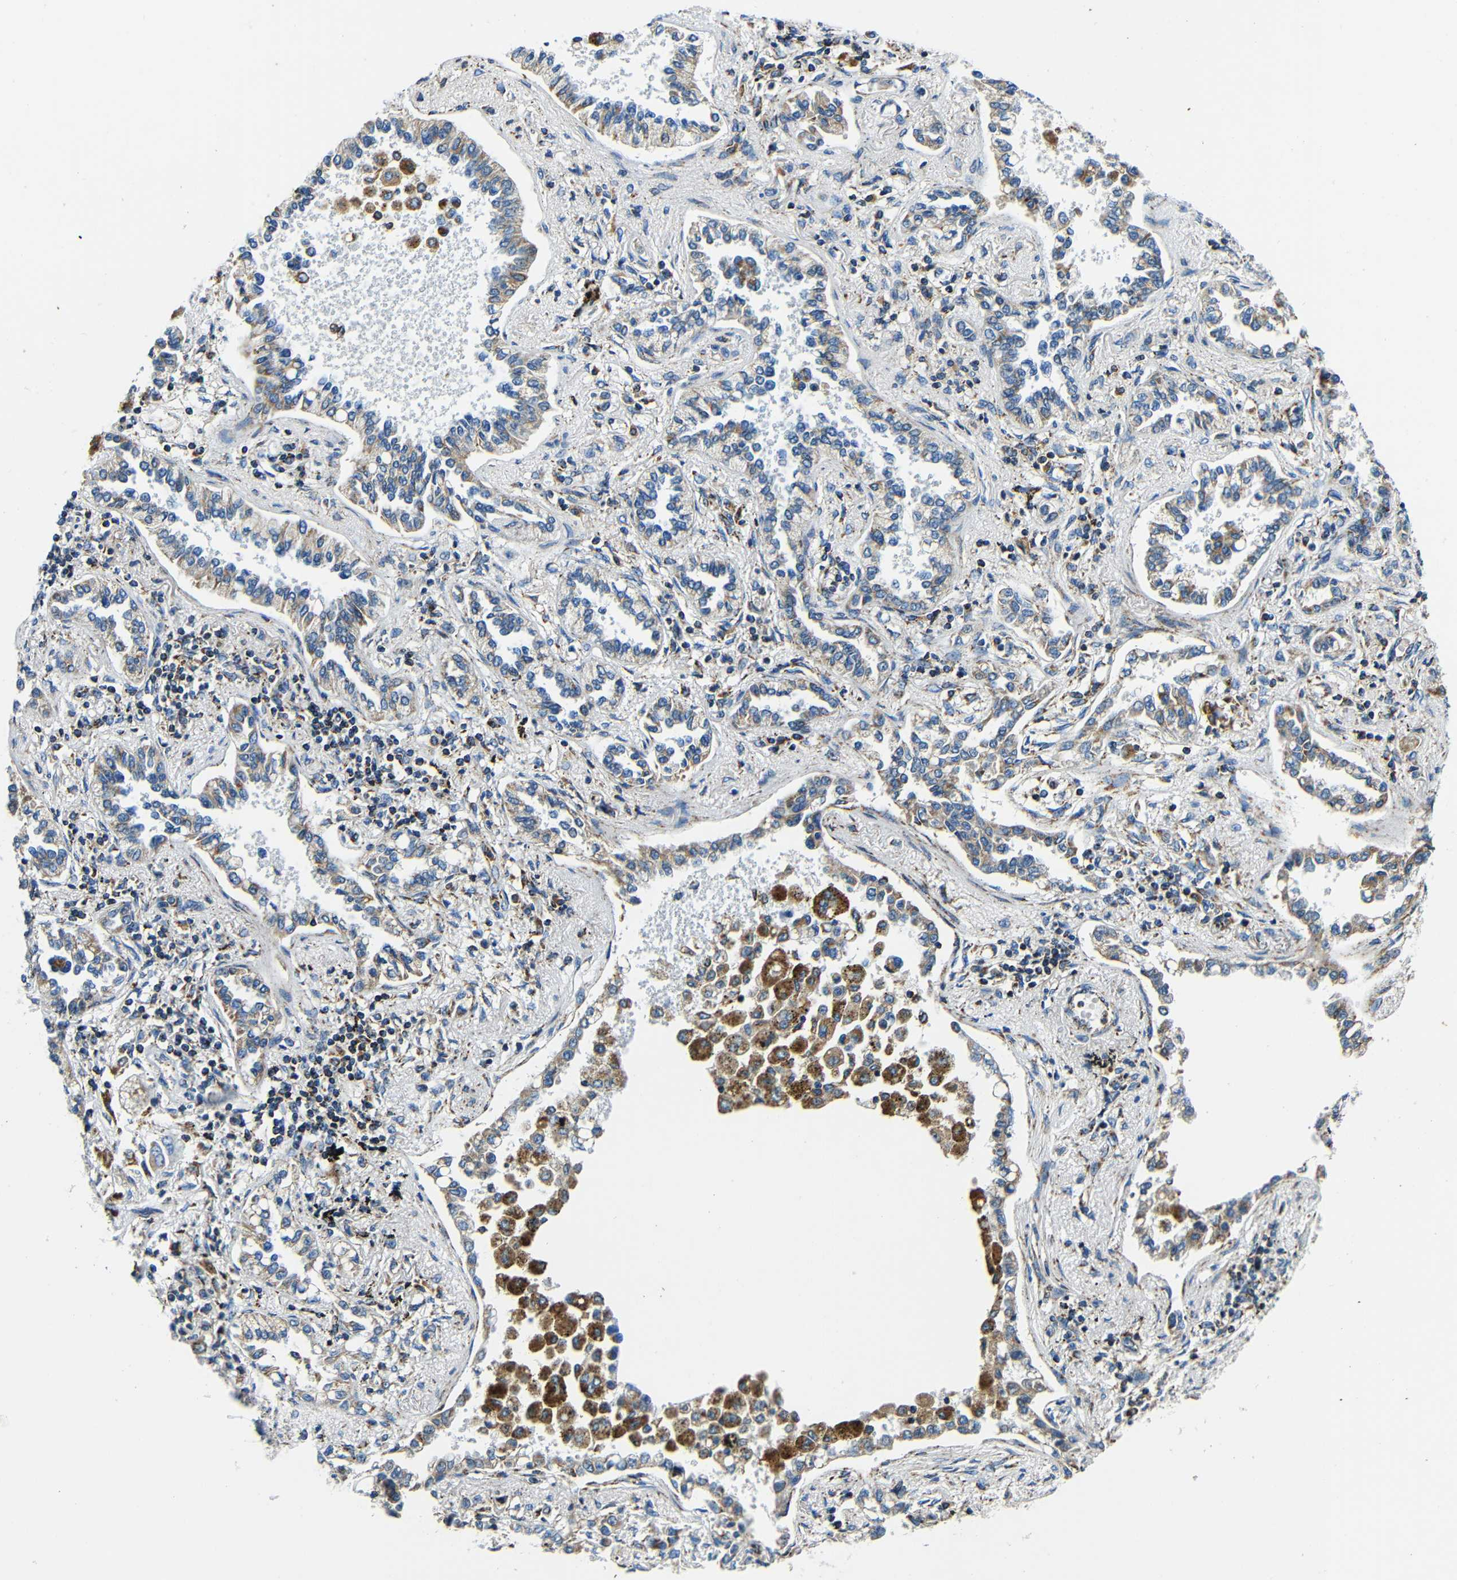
{"staining": {"intensity": "moderate", "quantity": "<25%", "location": "cytoplasmic/membranous"}, "tissue": "lung cancer", "cell_type": "Tumor cells", "image_type": "cancer", "snomed": [{"axis": "morphology", "description": "Normal tissue, NOS"}, {"axis": "morphology", "description": "Adenocarcinoma, NOS"}, {"axis": "topography", "description": "Lung"}], "caption": "A micrograph of human adenocarcinoma (lung) stained for a protein shows moderate cytoplasmic/membranous brown staining in tumor cells. (DAB IHC, brown staining for protein, blue staining for nuclei).", "gene": "GALNT18", "patient": {"sex": "male", "age": 59}}